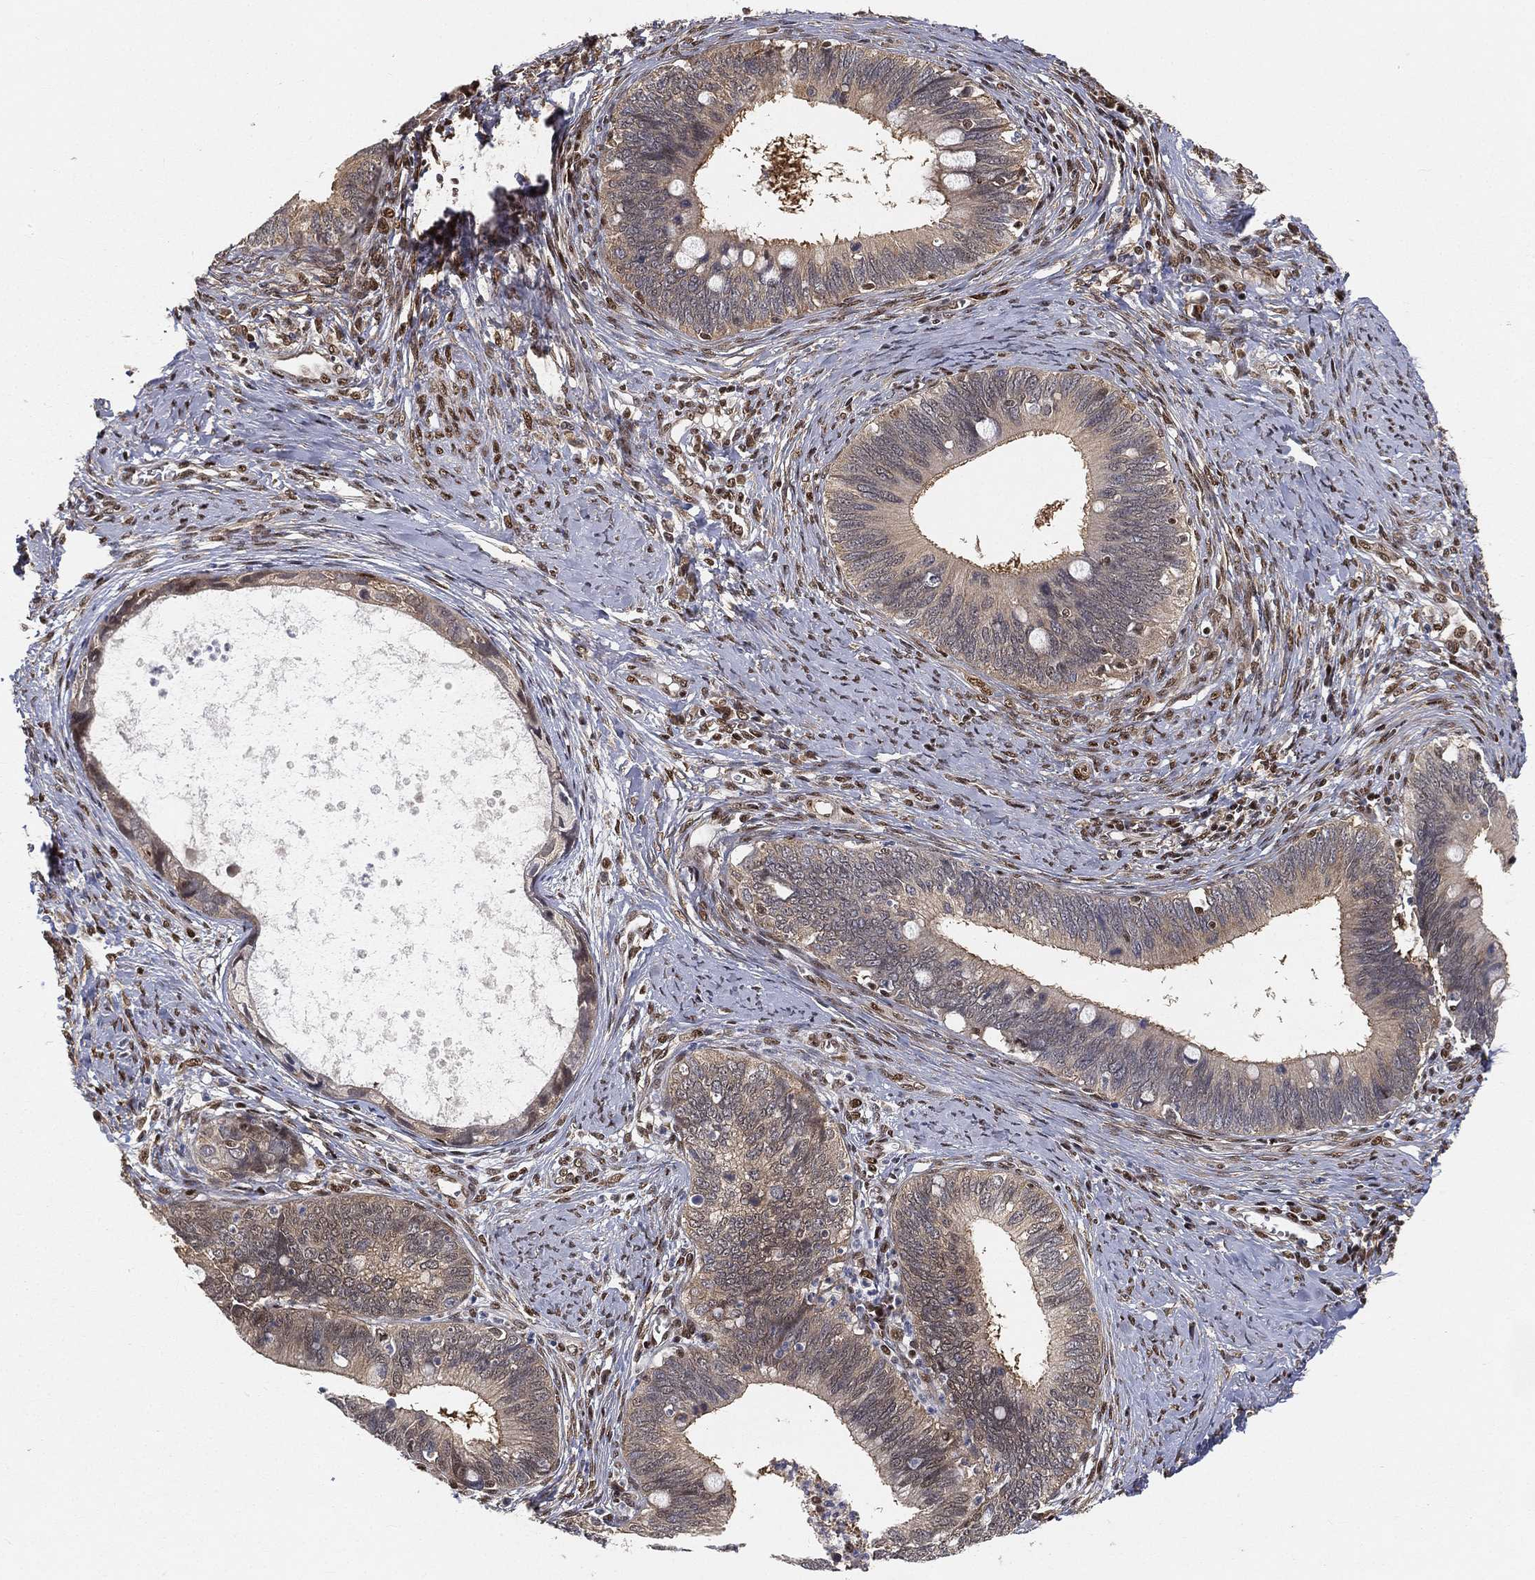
{"staining": {"intensity": "negative", "quantity": "none", "location": "none"}, "tissue": "cervical cancer", "cell_type": "Tumor cells", "image_type": "cancer", "snomed": [{"axis": "morphology", "description": "Adenocarcinoma, NOS"}, {"axis": "topography", "description": "Cervix"}], "caption": "The photomicrograph reveals no significant expression in tumor cells of cervical cancer (adenocarcinoma).", "gene": "CRTC3", "patient": {"sex": "female", "age": 42}}